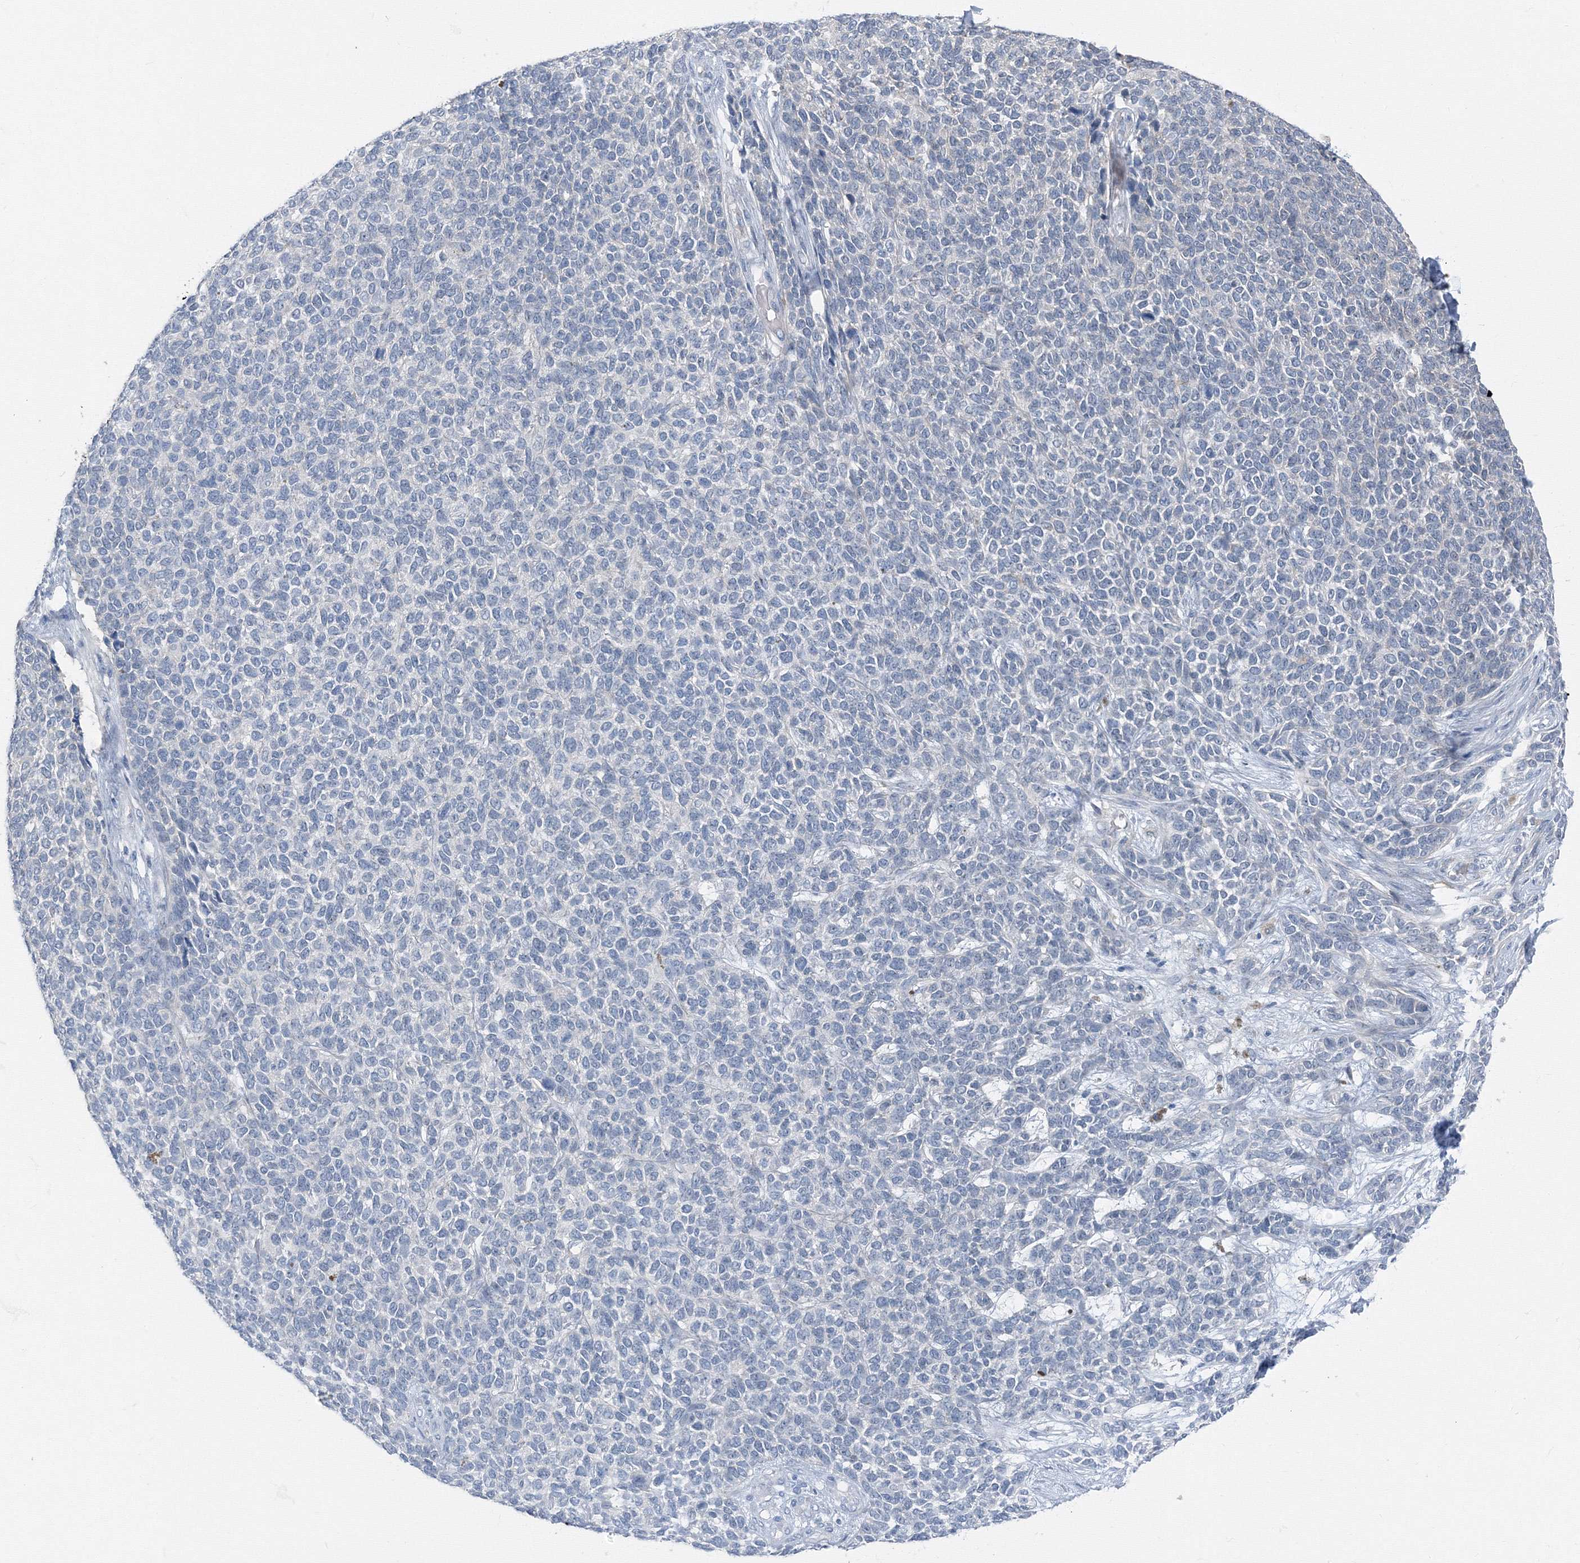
{"staining": {"intensity": "negative", "quantity": "none", "location": "none"}, "tissue": "skin cancer", "cell_type": "Tumor cells", "image_type": "cancer", "snomed": [{"axis": "morphology", "description": "Basal cell carcinoma"}, {"axis": "topography", "description": "Skin"}], "caption": "This is an immunohistochemistry image of basal cell carcinoma (skin). There is no expression in tumor cells.", "gene": "AASDH", "patient": {"sex": "female", "age": 84}}